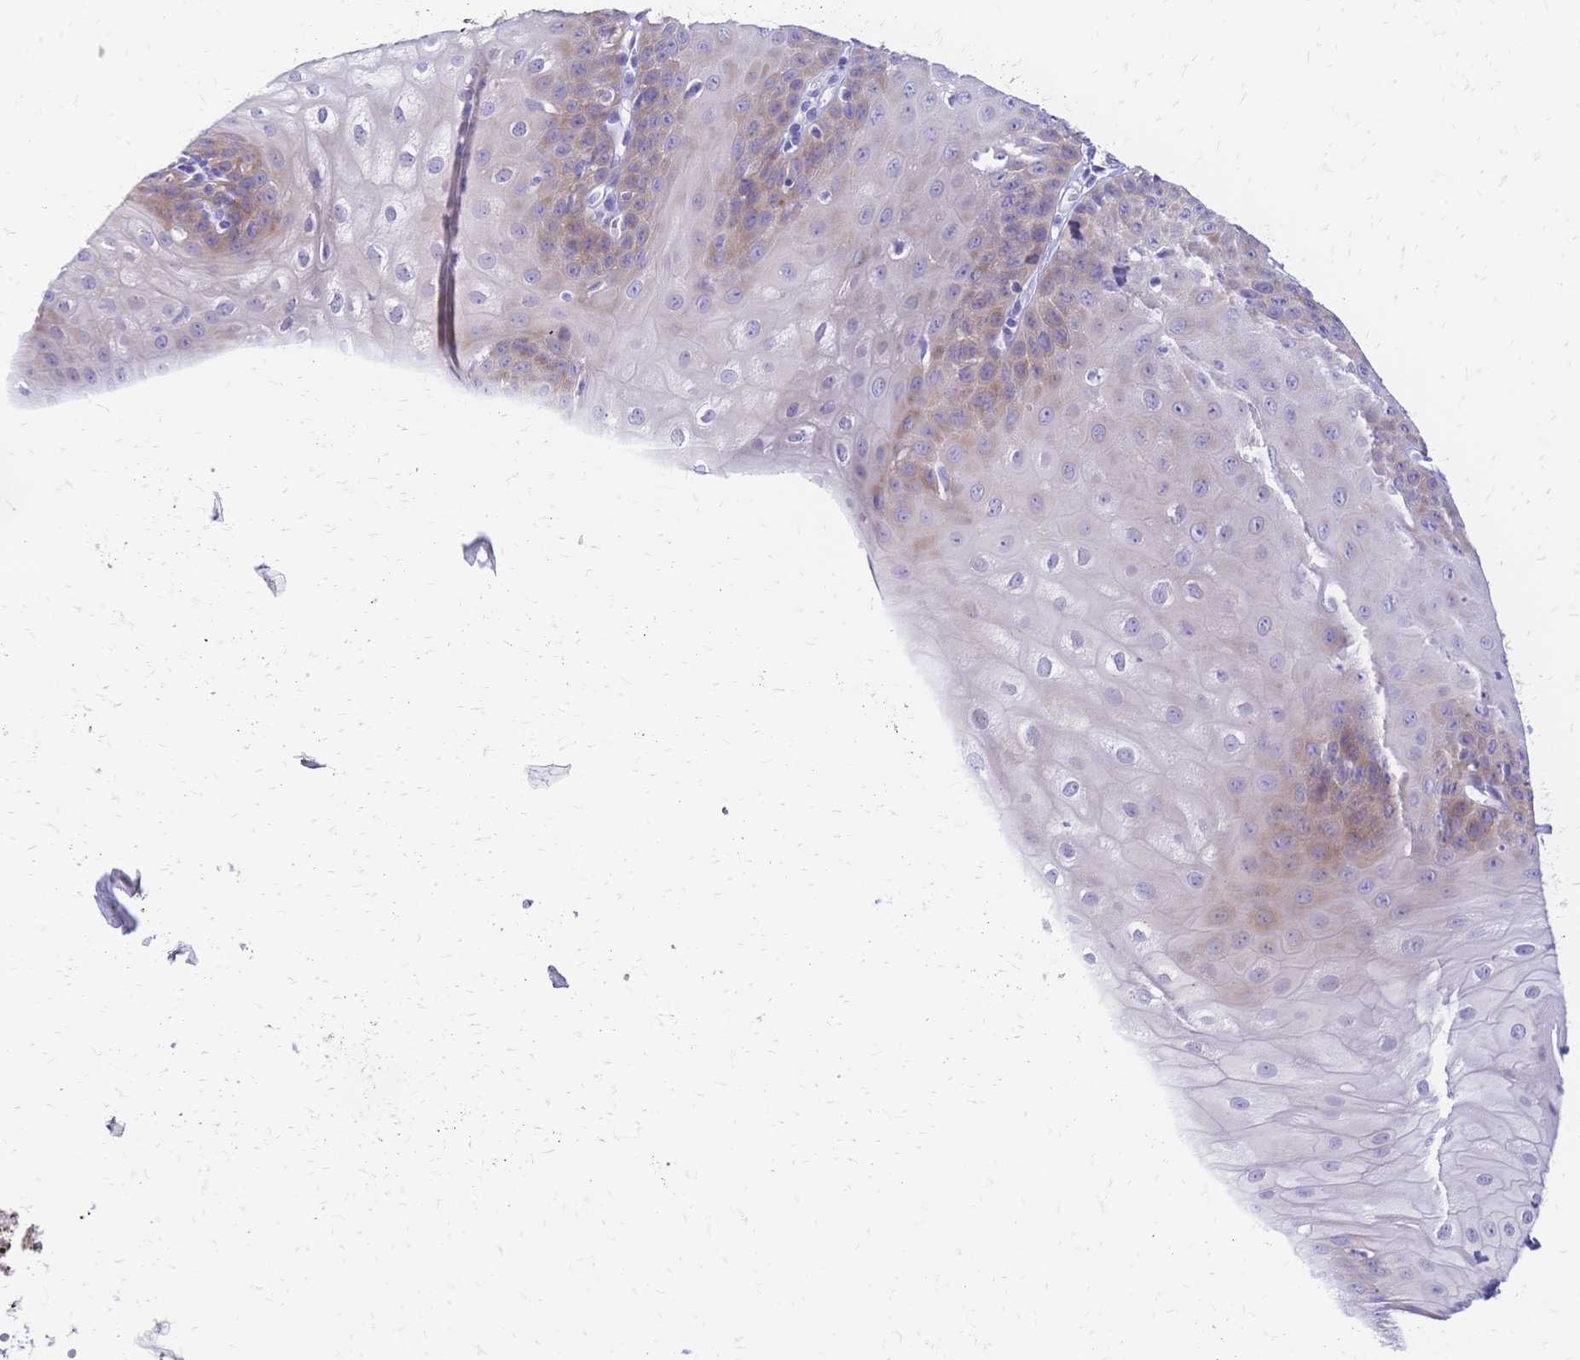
{"staining": {"intensity": "weak", "quantity": "<25%", "location": "cytoplasmic/membranous"}, "tissue": "esophagus", "cell_type": "Squamous epithelial cells", "image_type": "normal", "snomed": [{"axis": "morphology", "description": "Normal tissue, NOS"}, {"axis": "topography", "description": "Esophagus"}], "caption": "The histopathology image exhibits no significant positivity in squamous epithelial cells of esophagus. The staining is performed using DAB (3,3'-diaminobenzidine) brown chromogen with nuclei counter-stained in using hematoxylin.", "gene": "GRB7", "patient": {"sex": "male", "age": 71}}